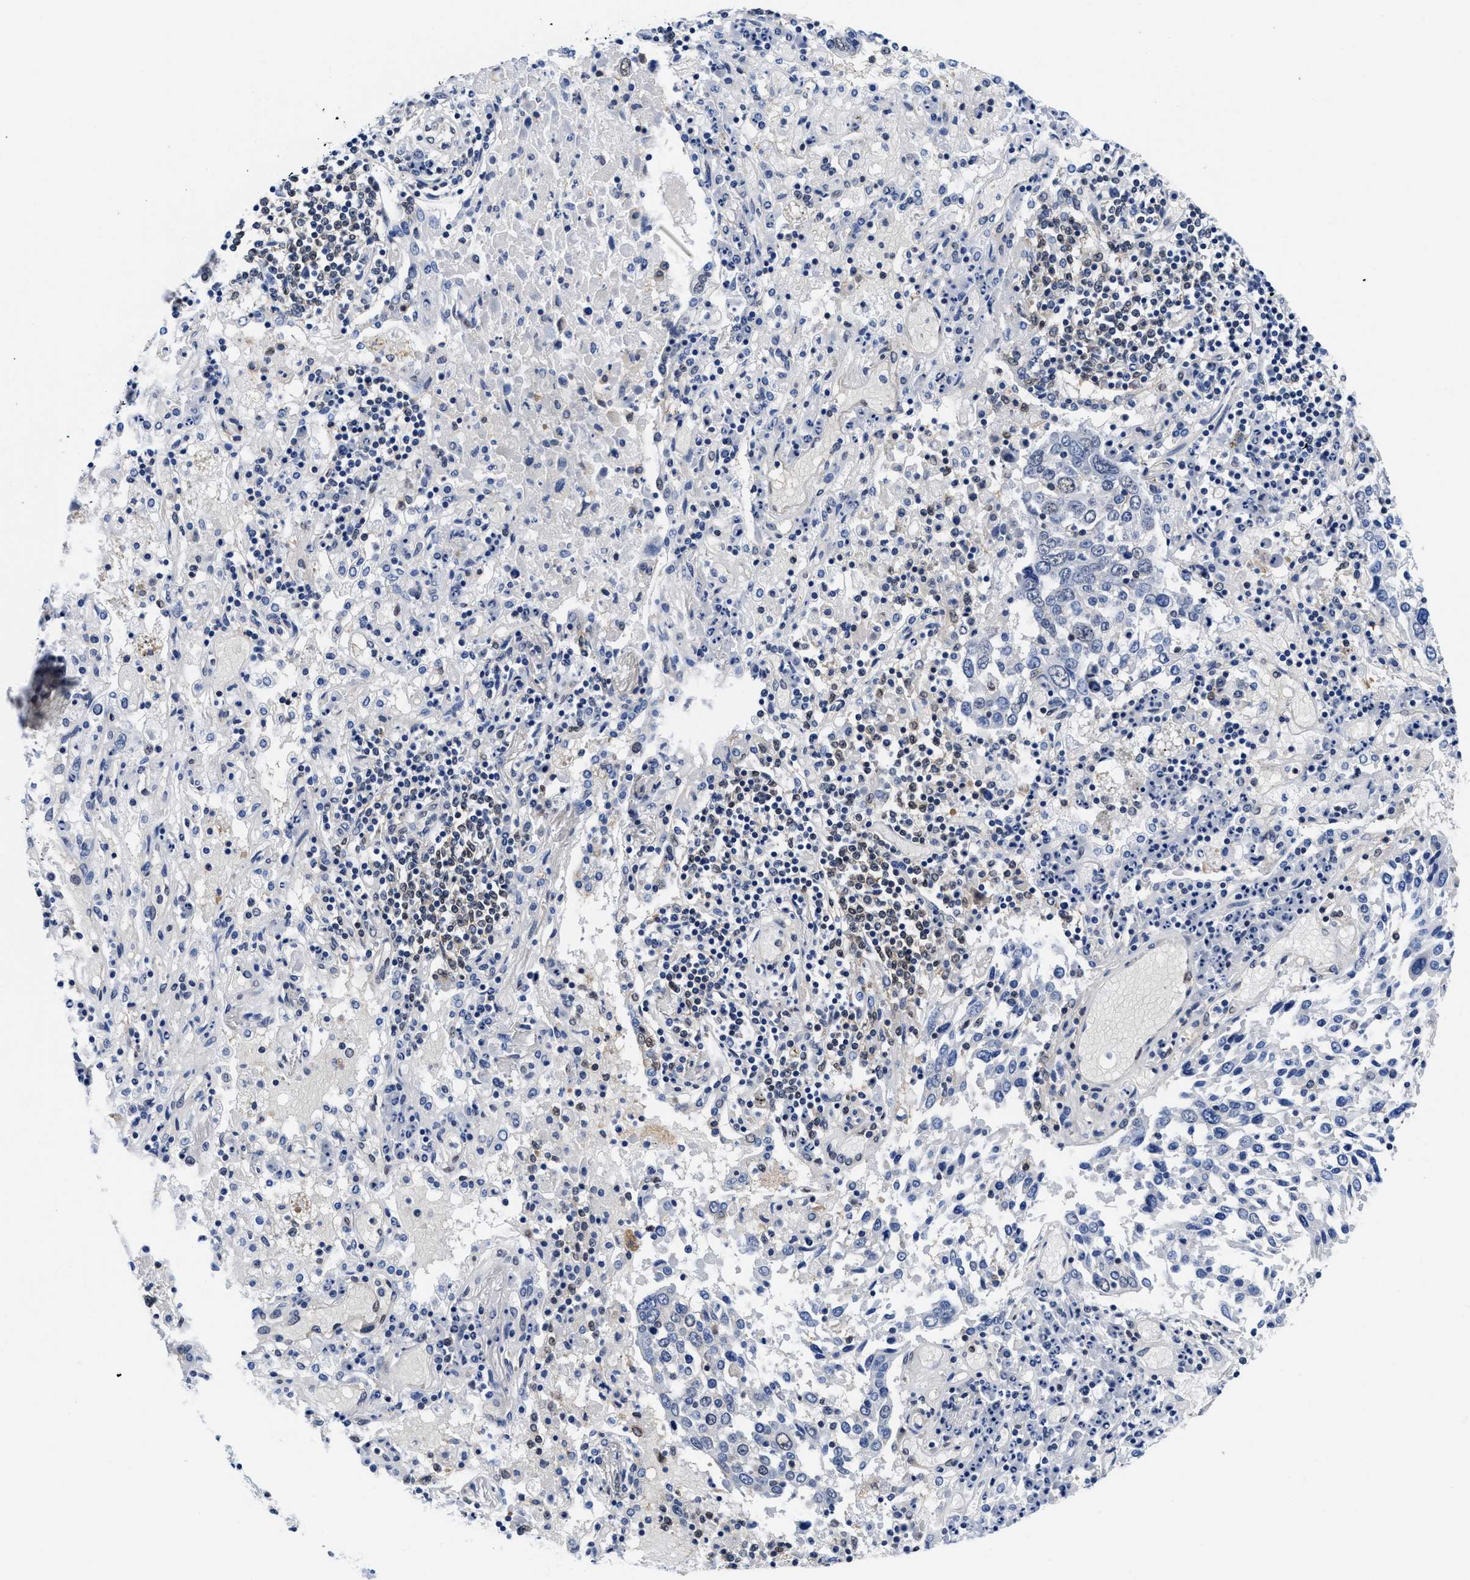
{"staining": {"intensity": "weak", "quantity": "<25%", "location": "cytoplasmic/membranous"}, "tissue": "lung cancer", "cell_type": "Tumor cells", "image_type": "cancer", "snomed": [{"axis": "morphology", "description": "Squamous cell carcinoma, NOS"}, {"axis": "topography", "description": "Lung"}], "caption": "The immunohistochemistry photomicrograph has no significant positivity in tumor cells of lung cancer tissue. (Stains: DAB immunohistochemistry with hematoxylin counter stain, Microscopy: brightfield microscopy at high magnification).", "gene": "ACLY", "patient": {"sex": "male", "age": 65}}